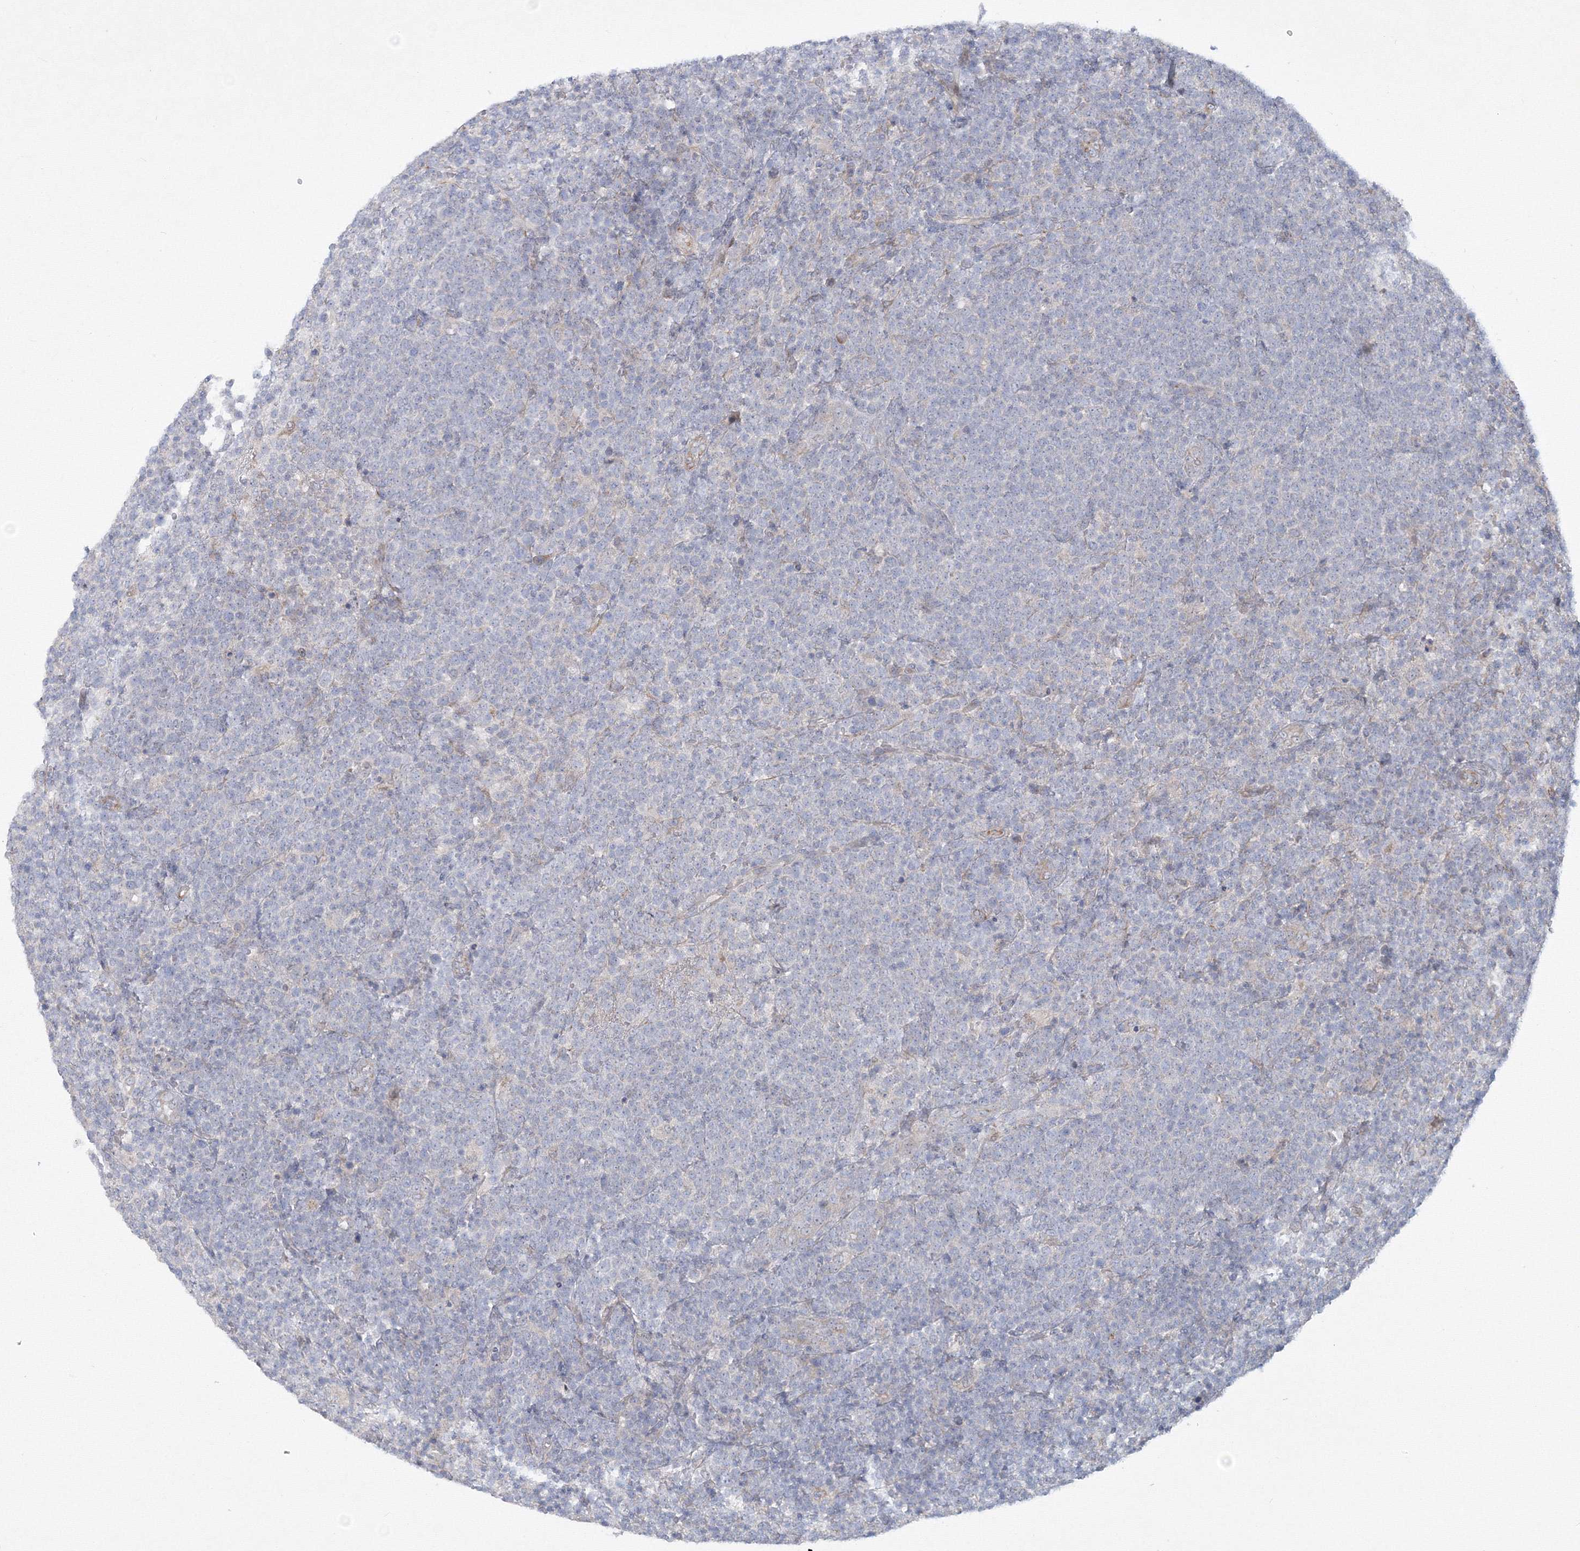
{"staining": {"intensity": "negative", "quantity": "none", "location": "none"}, "tissue": "lymphoma", "cell_type": "Tumor cells", "image_type": "cancer", "snomed": [{"axis": "morphology", "description": "Malignant lymphoma, non-Hodgkin's type, High grade"}, {"axis": "topography", "description": "Lymph node"}], "caption": "A photomicrograph of lymphoma stained for a protein exhibits no brown staining in tumor cells. The staining was performed using DAB (3,3'-diaminobenzidine) to visualize the protein expression in brown, while the nuclei were stained in blue with hematoxylin (Magnification: 20x).", "gene": "WDR49", "patient": {"sex": "male", "age": 61}}